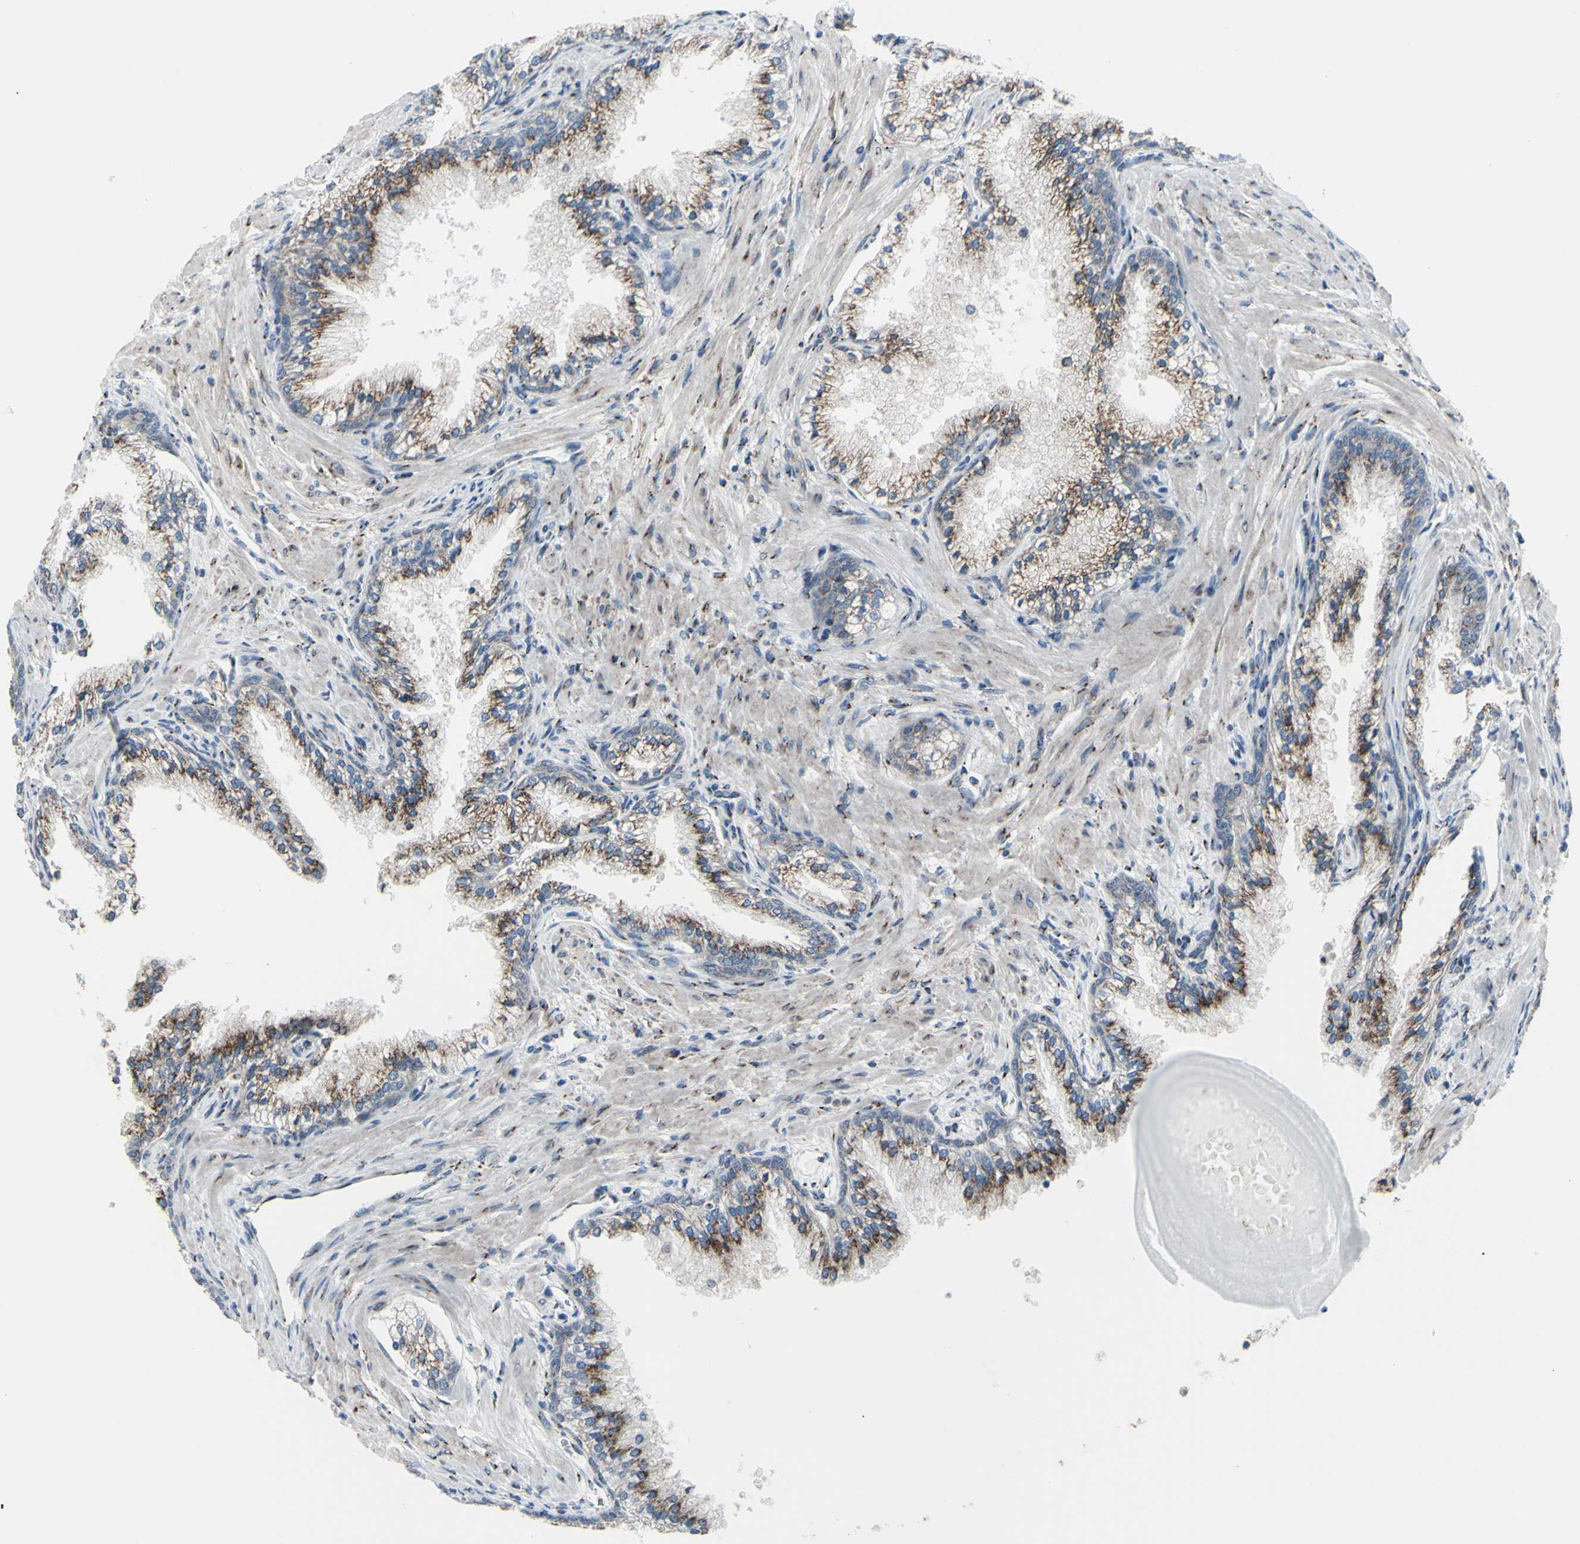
{"staining": {"intensity": "moderate", "quantity": ">75%", "location": "cytoplasmic/membranous"}, "tissue": "prostate cancer", "cell_type": "Tumor cells", "image_type": "cancer", "snomed": [{"axis": "morphology", "description": "Adenocarcinoma, High grade"}, {"axis": "topography", "description": "Prostate"}], "caption": "Protein staining of adenocarcinoma (high-grade) (prostate) tissue exhibits moderate cytoplasmic/membranous positivity in about >75% of tumor cells.", "gene": "GLG1", "patient": {"sex": "male", "age": 58}}